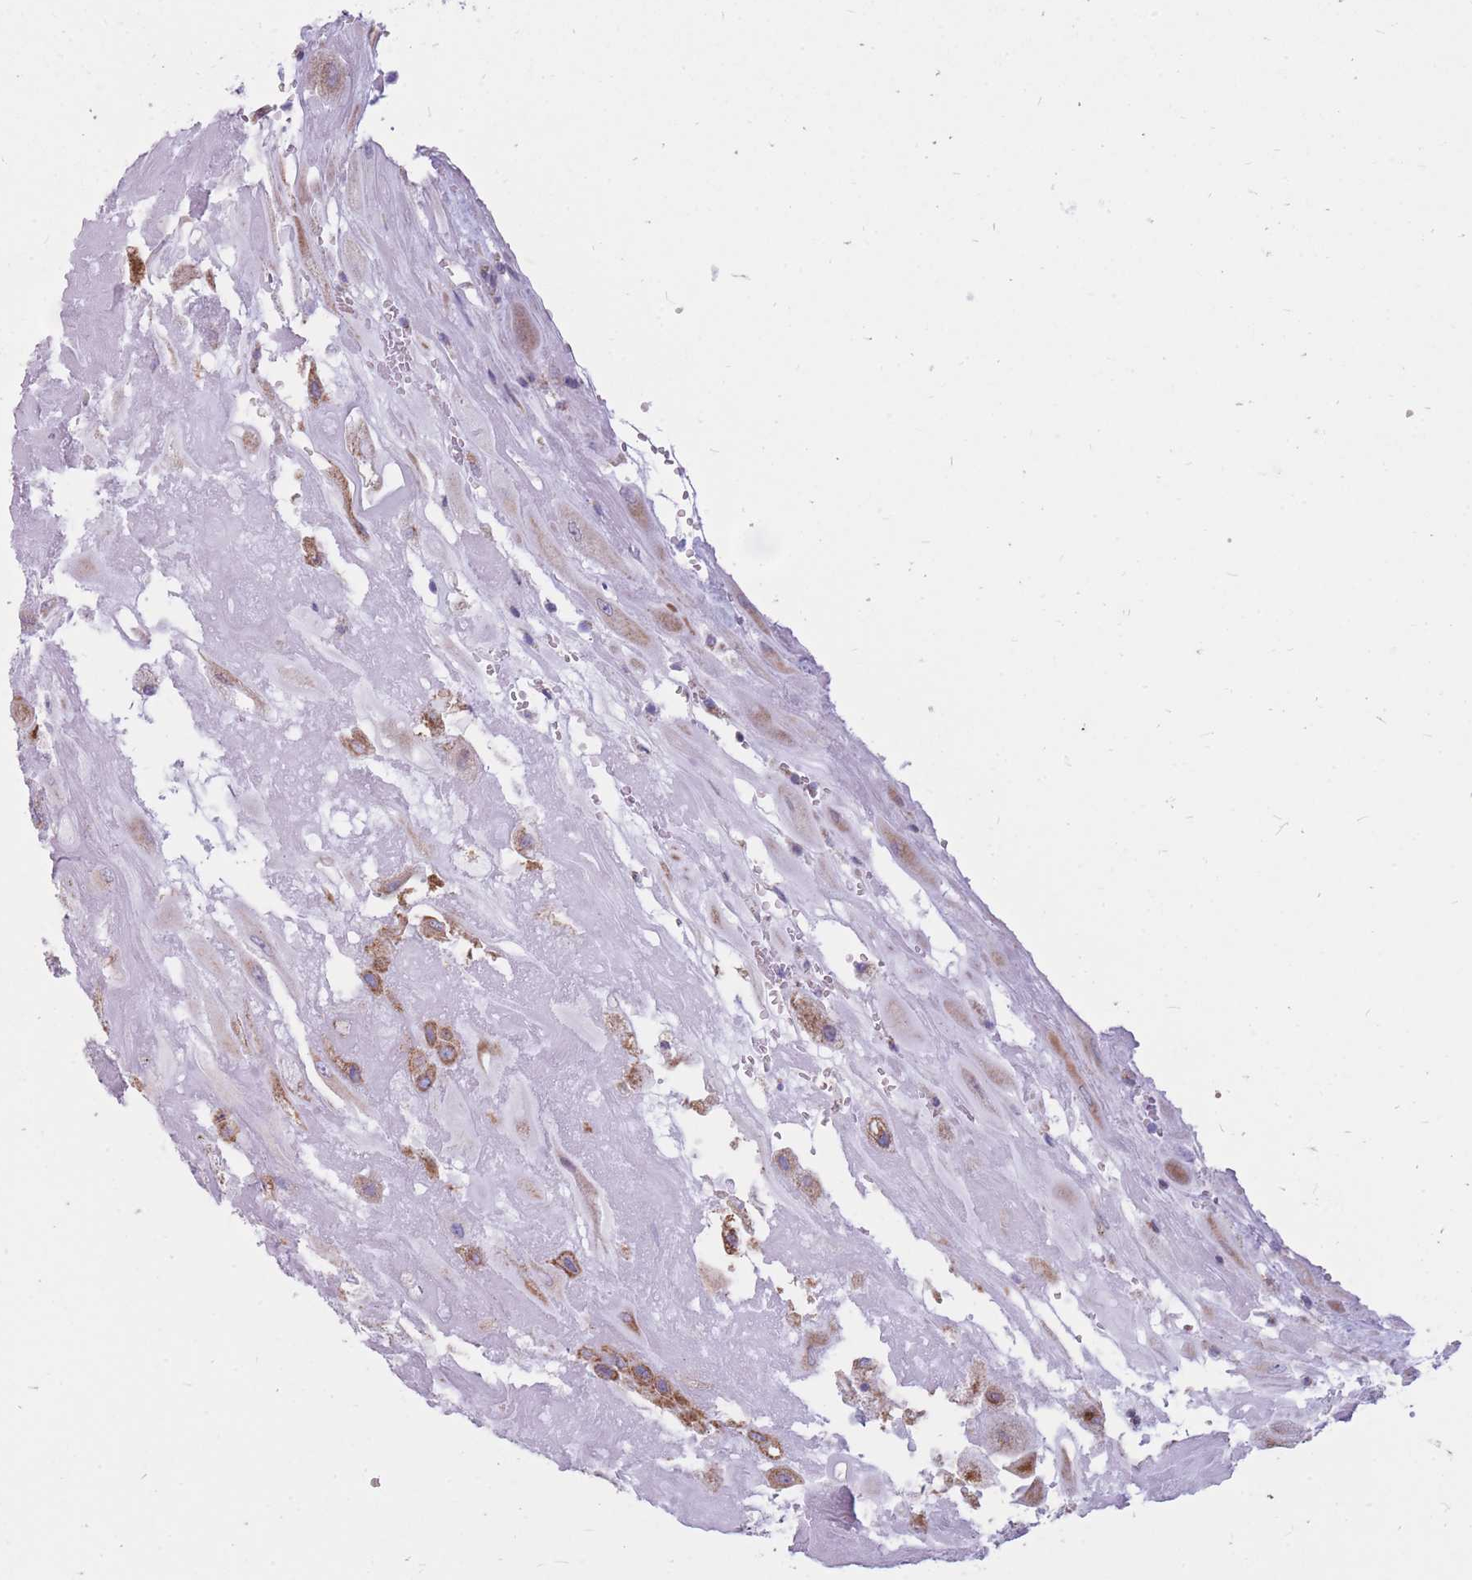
{"staining": {"intensity": "moderate", "quantity": ">75%", "location": "cytoplasmic/membranous"}, "tissue": "placenta", "cell_type": "Decidual cells", "image_type": "normal", "snomed": [{"axis": "morphology", "description": "Normal tissue, NOS"}, {"axis": "topography", "description": "Placenta"}], "caption": "Immunohistochemistry of benign human placenta displays medium levels of moderate cytoplasmic/membranous expression in about >75% of decidual cells.", "gene": "PCSK1", "patient": {"sex": "female", "age": 32}}